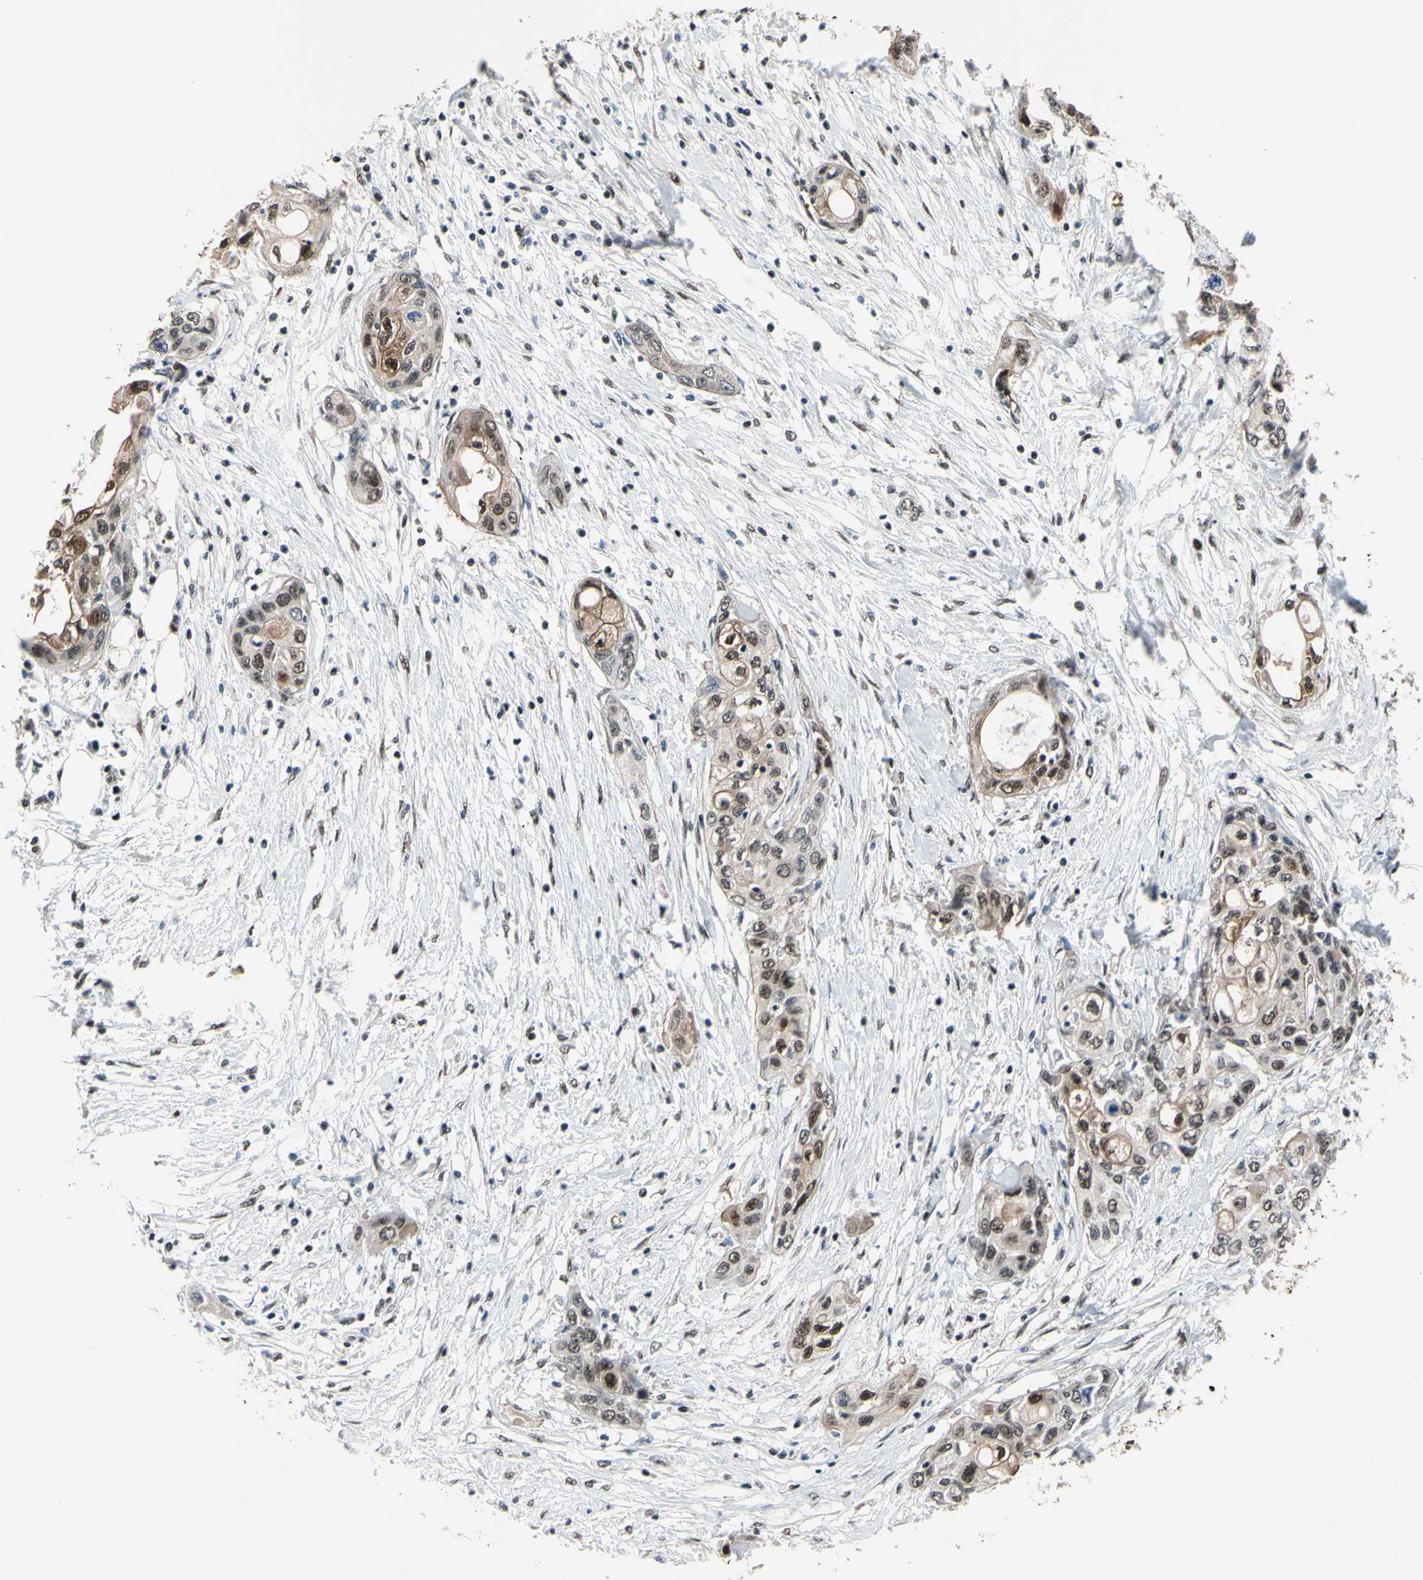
{"staining": {"intensity": "moderate", "quantity": ">75%", "location": "cytoplasmic/membranous,nuclear"}, "tissue": "pancreatic cancer", "cell_type": "Tumor cells", "image_type": "cancer", "snomed": [{"axis": "morphology", "description": "Adenocarcinoma, NOS"}, {"axis": "topography", "description": "Pancreas"}], "caption": "About >75% of tumor cells in human pancreatic cancer (adenocarcinoma) display moderate cytoplasmic/membranous and nuclear protein expression as visualized by brown immunohistochemical staining.", "gene": "THAP12", "patient": {"sex": "female", "age": 70}}